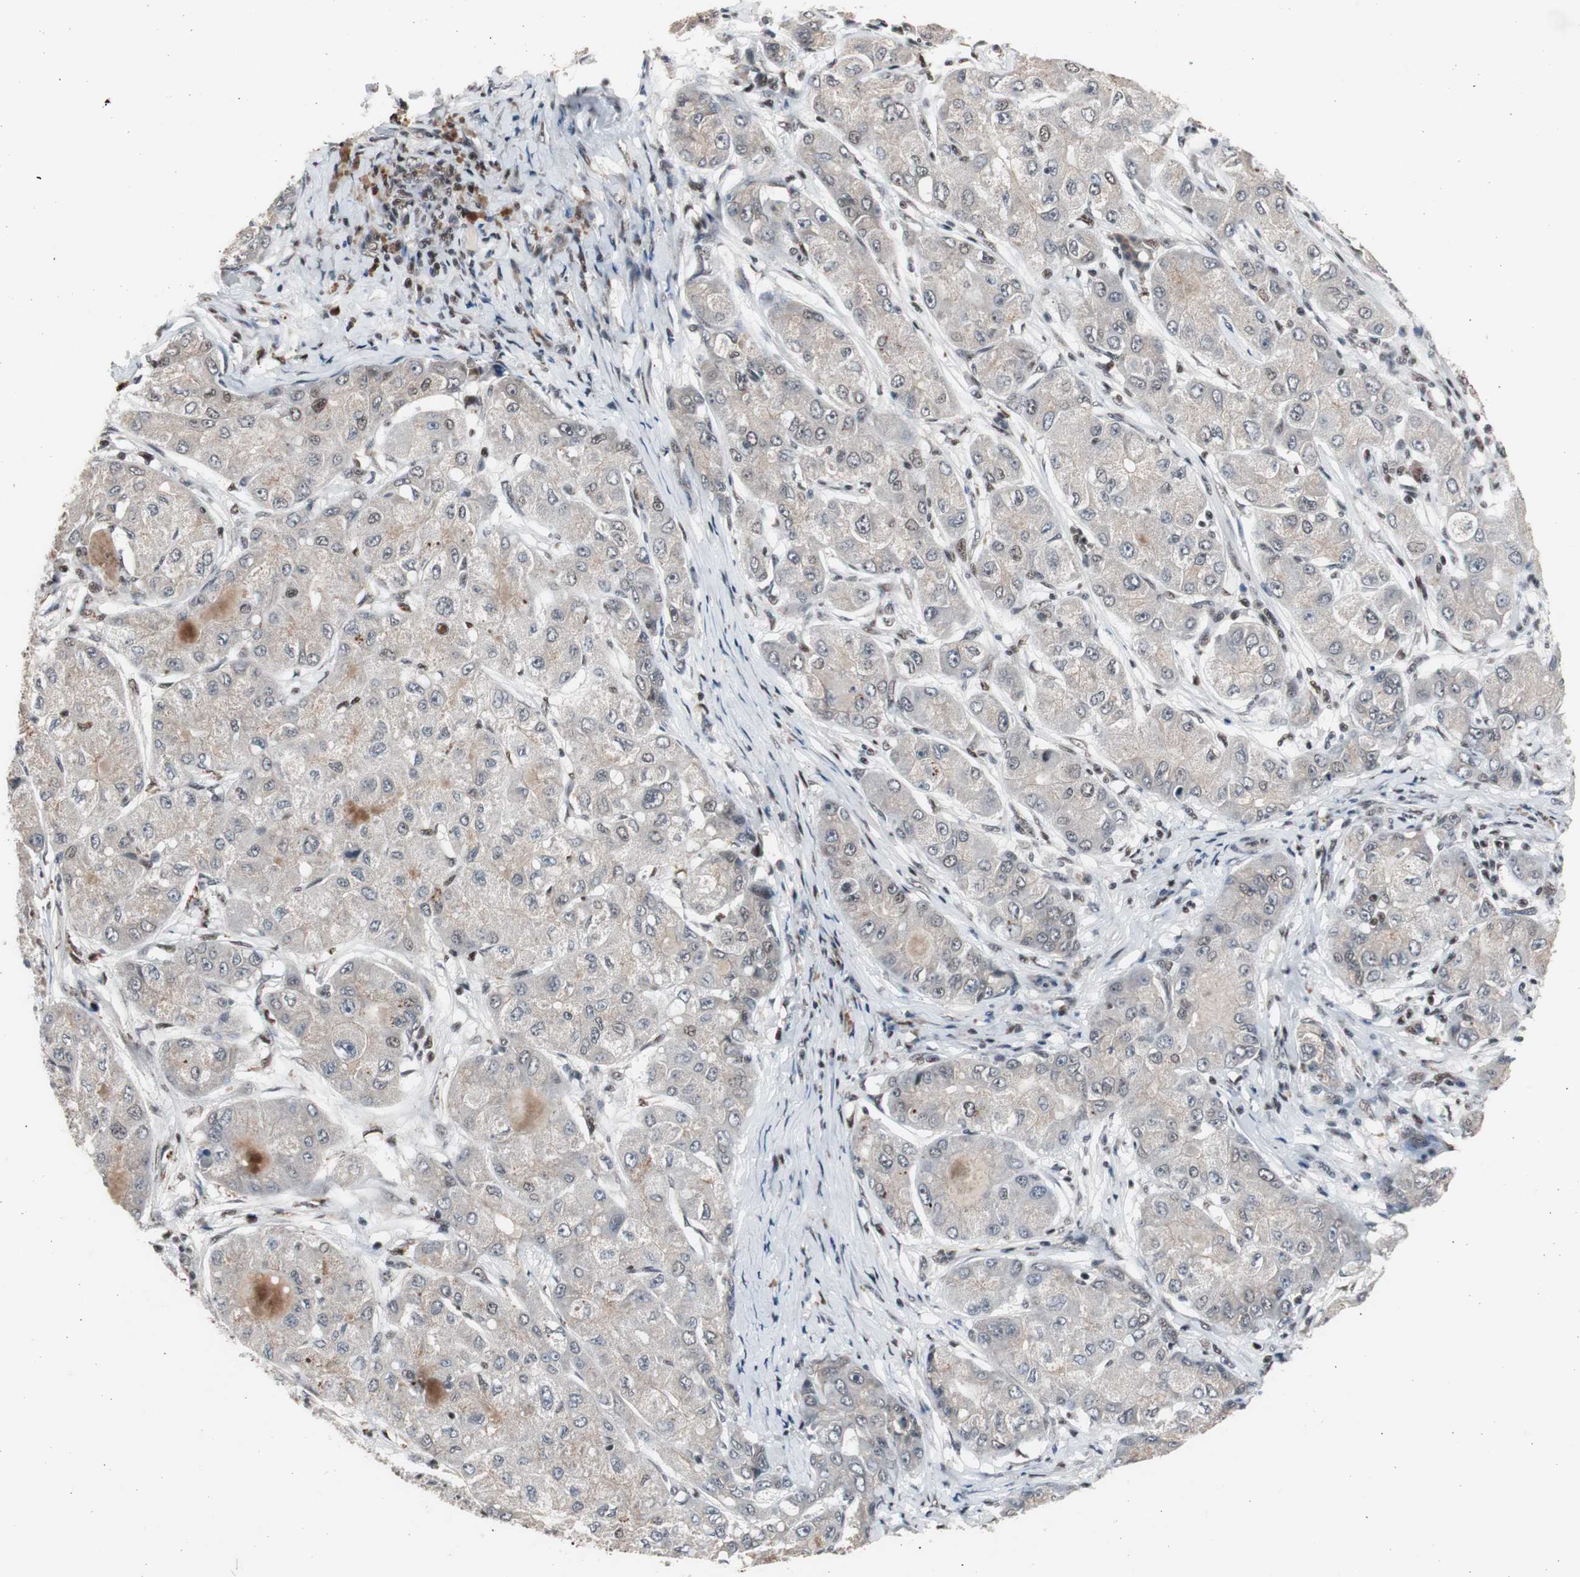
{"staining": {"intensity": "weak", "quantity": "<25%", "location": "nuclear"}, "tissue": "liver cancer", "cell_type": "Tumor cells", "image_type": "cancer", "snomed": [{"axis": "morphology", "description": "Carcinoma, Hepatocellular, NOS"}, {"axis": "topography", "description": "Liver"}], "caption": "Image shows no significant protein positivity in tumor cells of liver hepatocellular carcinoma.", "gene": "RPA1", "patient": {"sex": "male", "age": 80}}